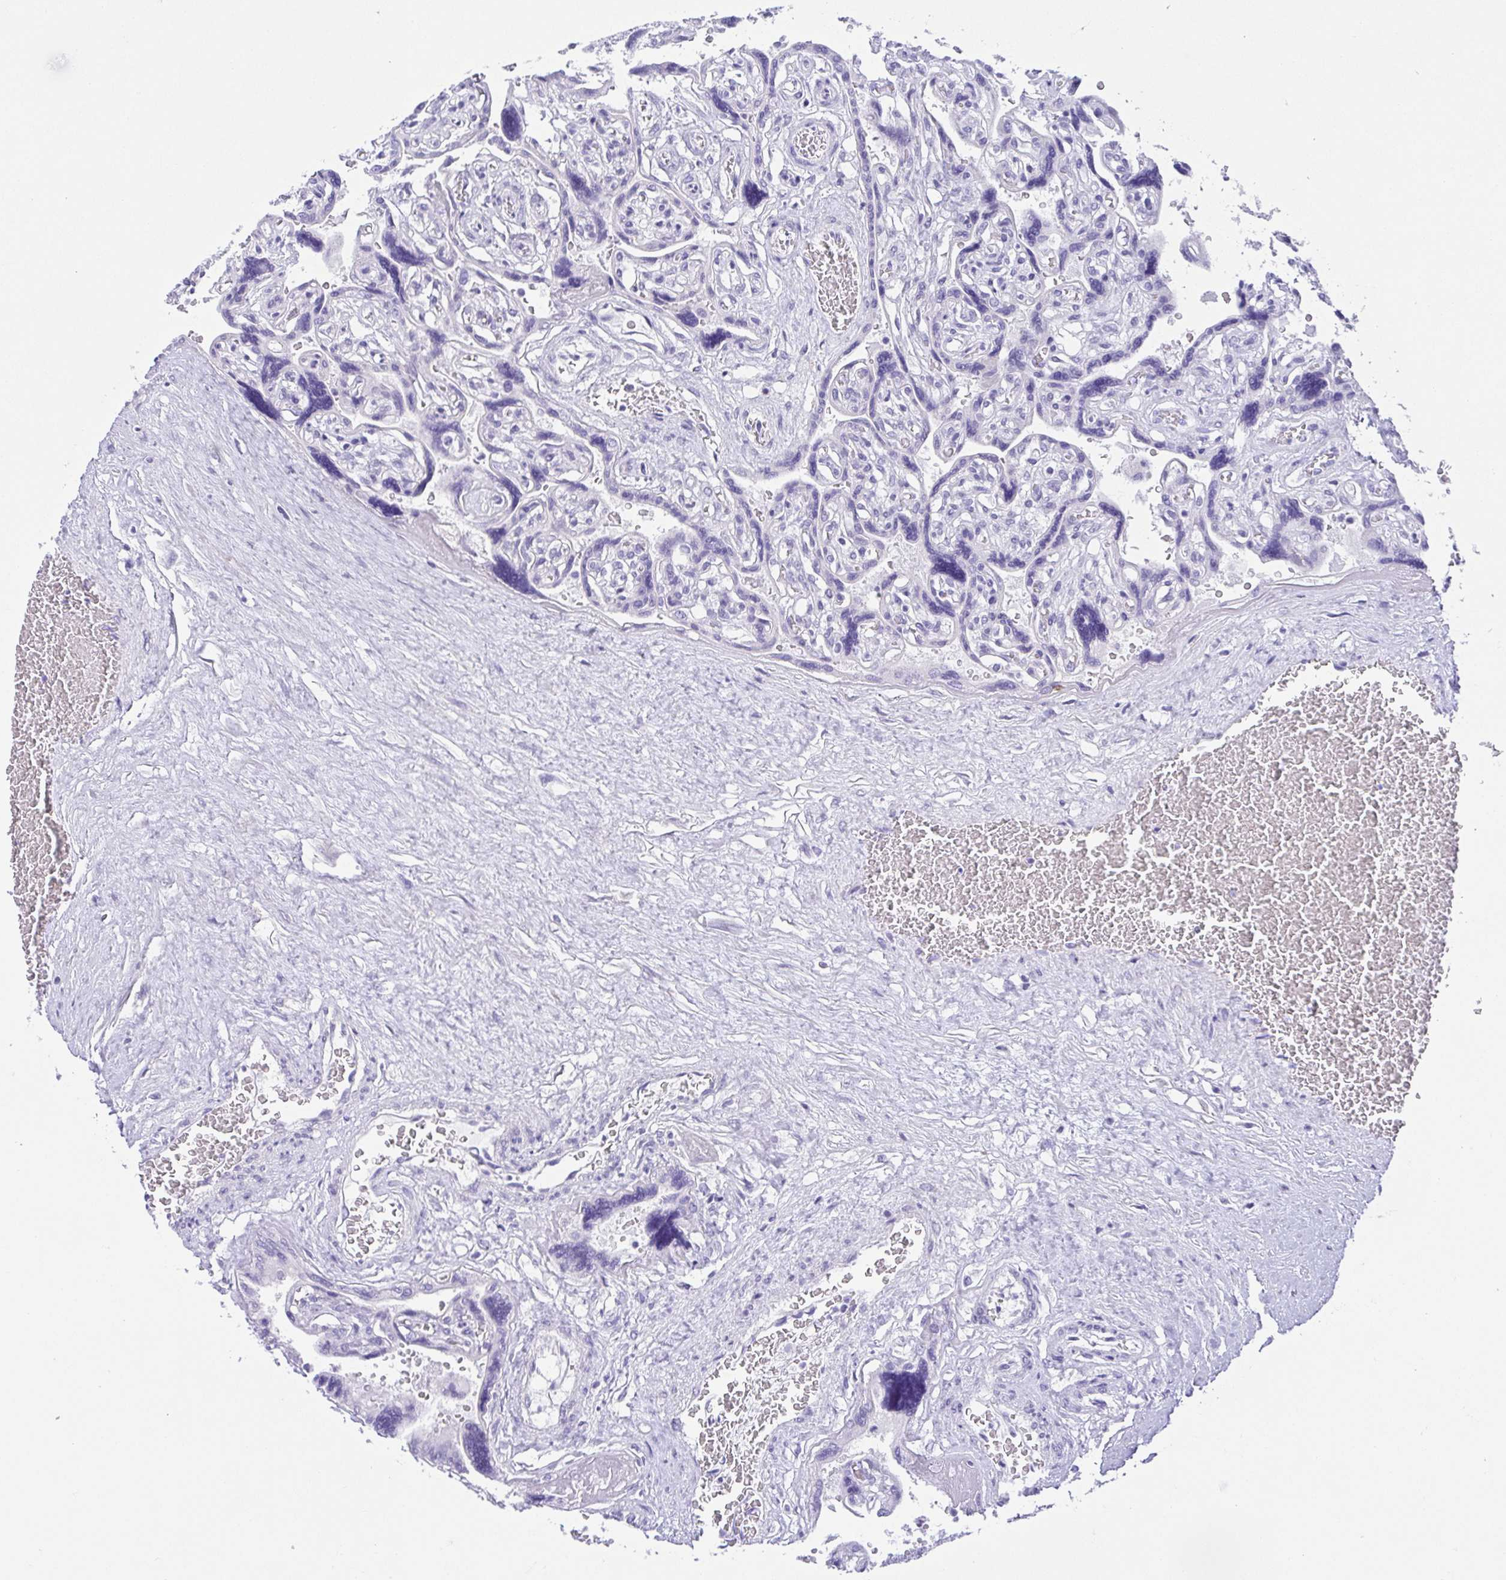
{"staining": {"intensity": "negative", "quantity": "none", "location": "none"}, "tissue": "placenta", "cell_type": "Decidual cells", "image_type": "normal", "snomed": [{"axis": "morphology", "description": "Normal tissue, NOS"}, {"axis": "topography", "description": "Placenta"}], "caption": "An immunohistochemistry (IHC) histopathology image of benign placenta is shown. There is no staining in decidual cells of placenta. (Immunohistochemistry, brightfield microscopy, high magnification).", "gene": "LUZP4", "patient": {"sex": "female", "age": 32}}